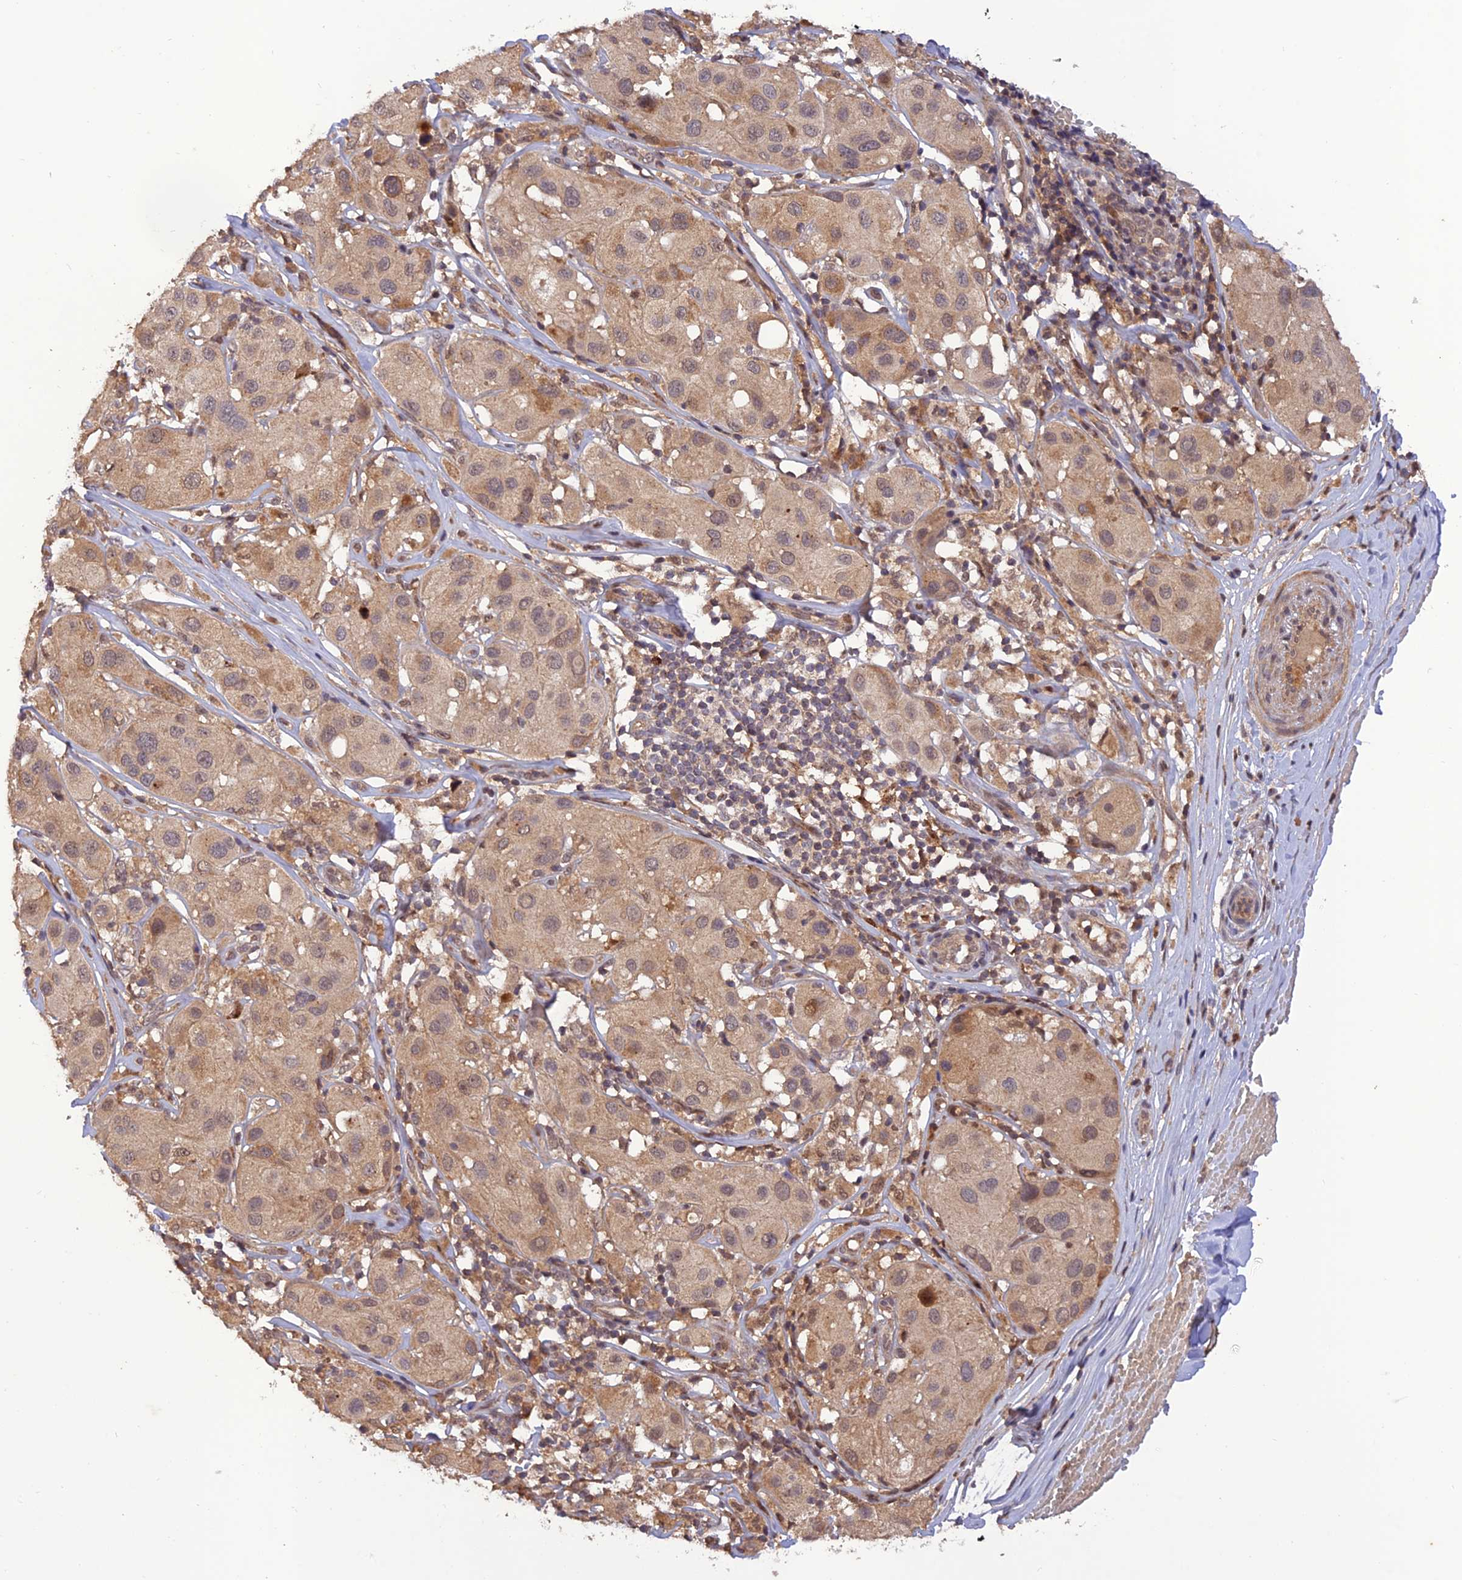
{"staining": {"intensity": "weak", "quantity": ">75%", "location": "cytoplasmic/membranous"}, "tissue": "melanoma", "cell_type": "Tumor cells", "image_type": "cancer", "snomed": [{"axis": "morphology", "description": "Malignant melanoma, Metastatic site"}, {"axis": "topography", "description": "Skin"}], "caption": "Malignant melanoma (metastatic site) tissue shows weak cytoplasmic/membranous expression in about >75% of tumor cells", "gene": "REV1", "patient": {"sex": "male", "age": 41}}